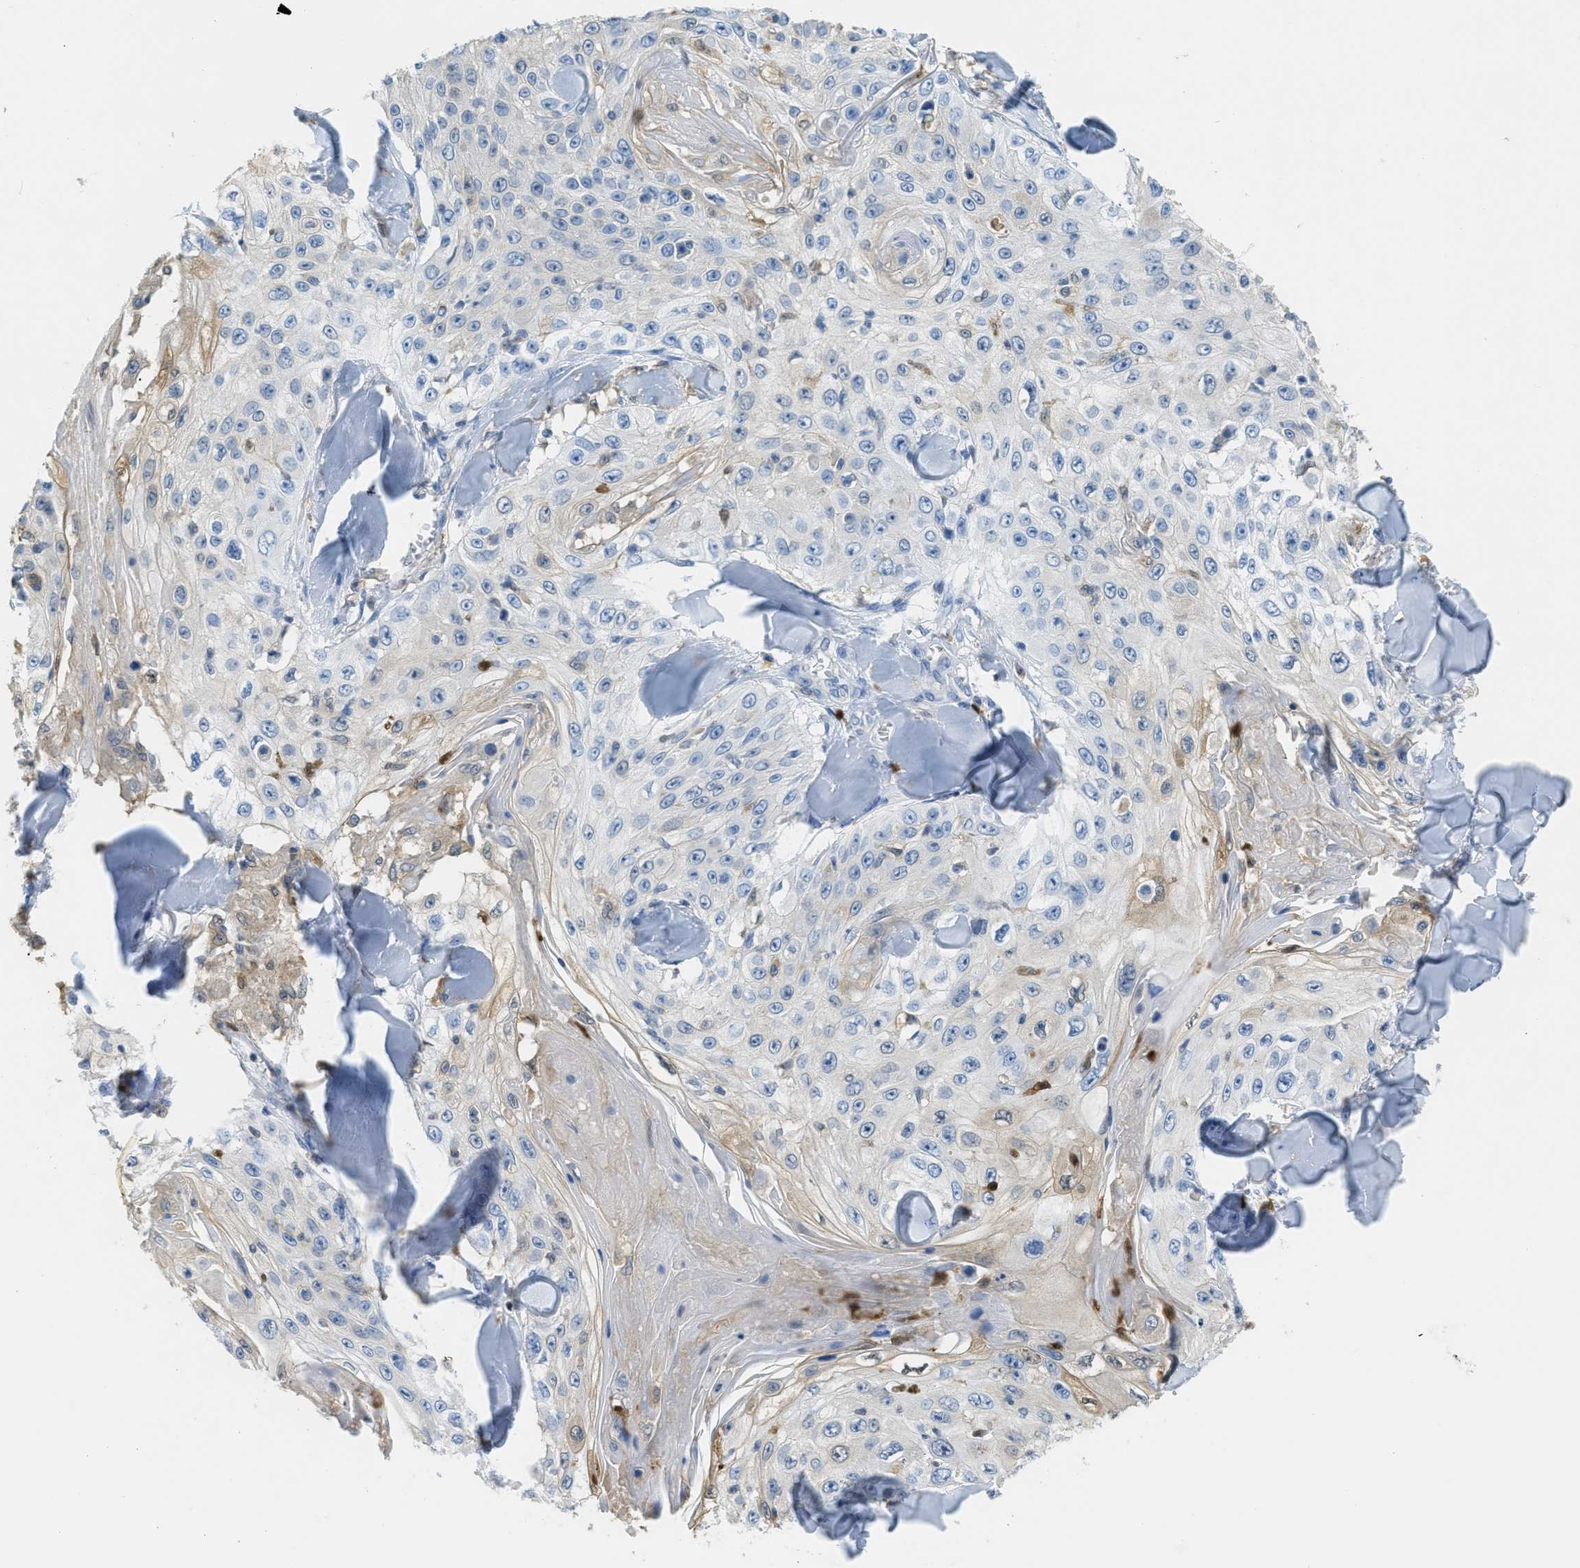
{"staining": {"intensity": "negative", "quantity": "none", "location": "none"}, "tissue": "skin cancer", "cell_type": "Tumor cells", "image_type": "cancer", "snomed": [{"axis": "morphology", "description": "Squamous cell carcinoma, NOS"}, {"axis": "topography", "description": "Skin"}], "caption": "A micrograph of skin squamous cell carcinoma stained for a protein shows no brown staining in tumor cells.", "gene": "SERPINB1", "patient": {"sex": "male", "age": 86}}